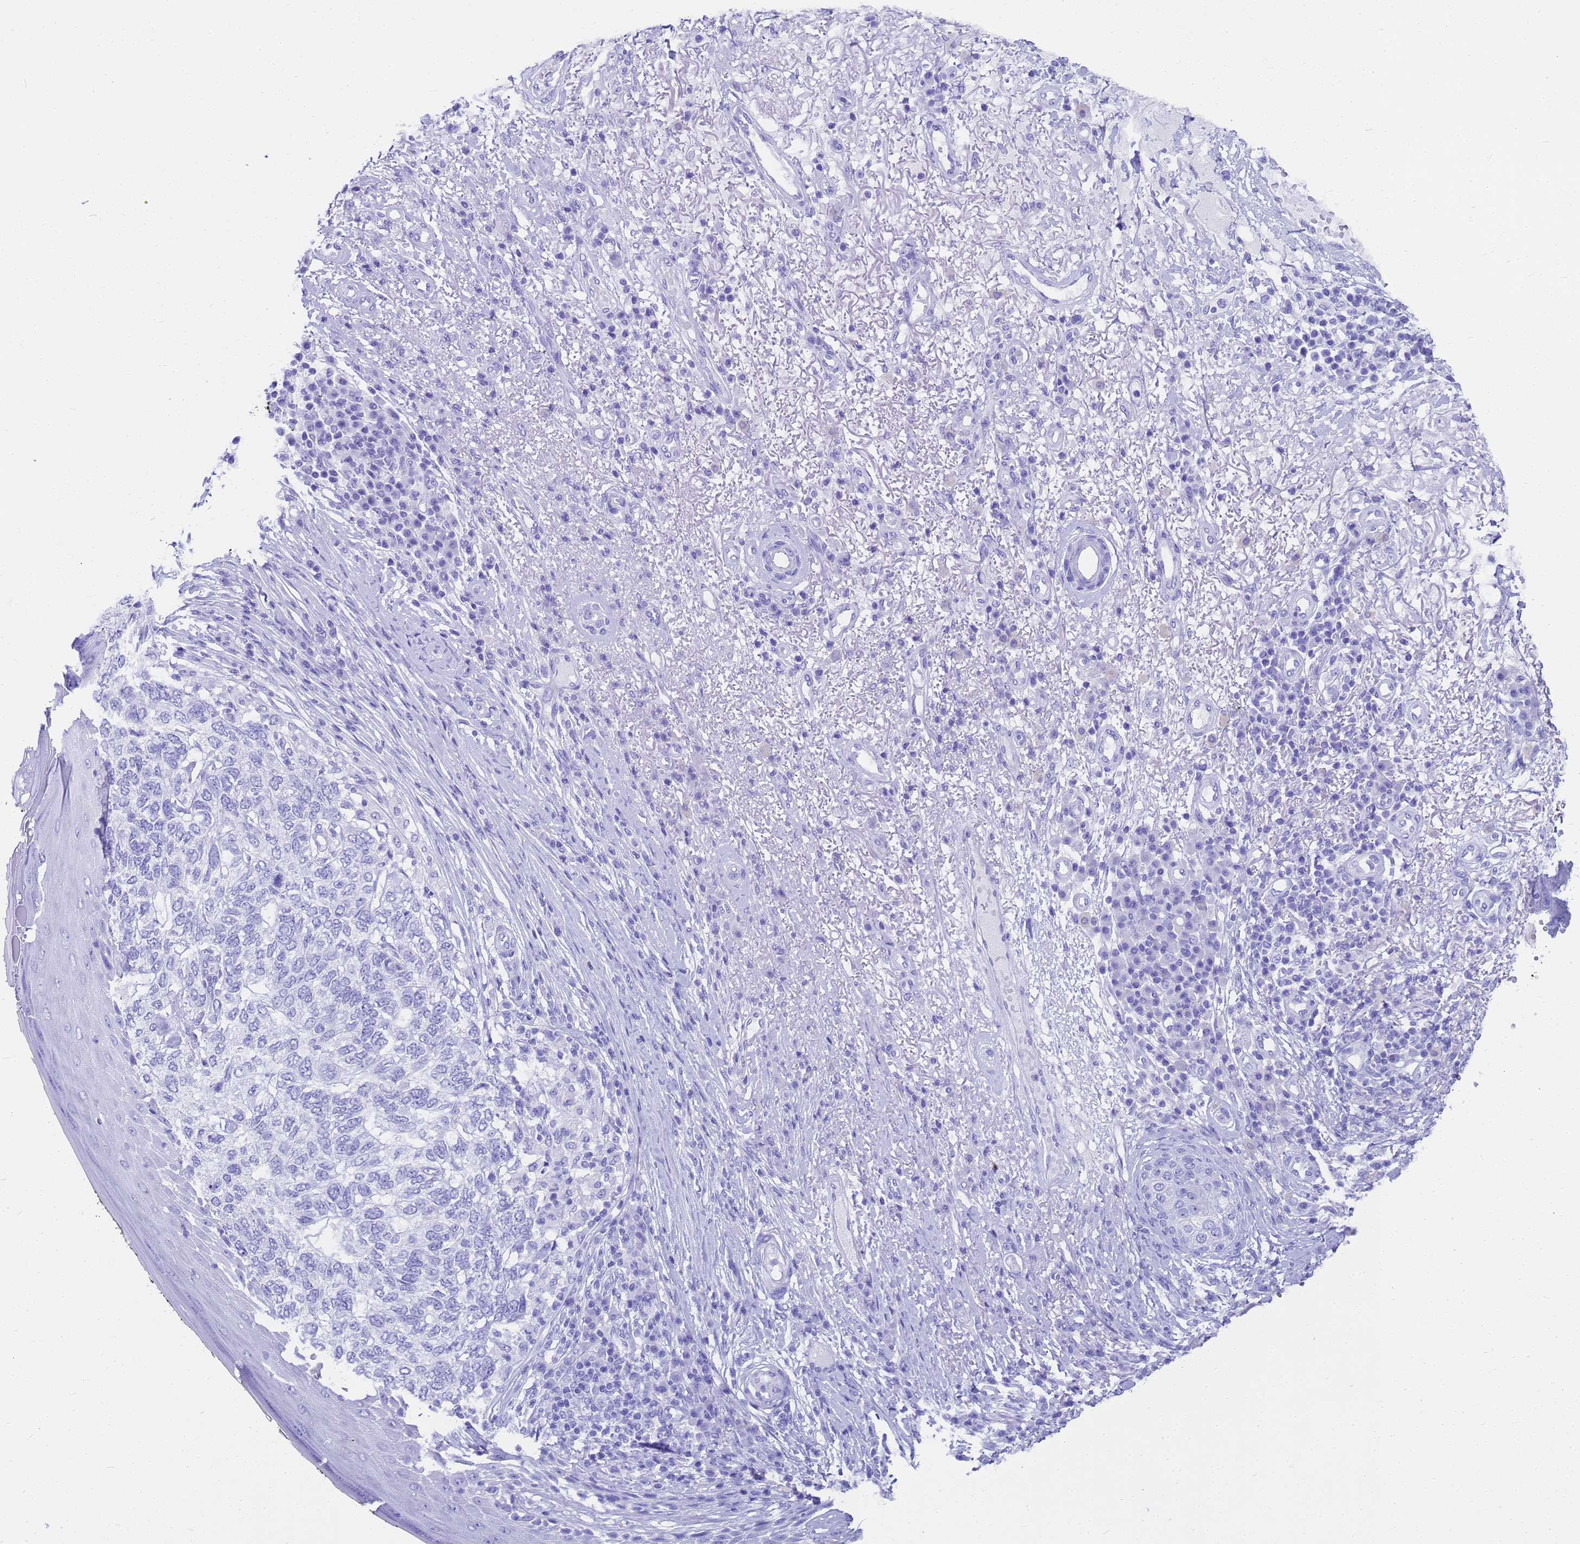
{"staining": {"intensity": "negative", "quantity": "none", "location": "none"}, "tissue": "skin cancer", "cell_type": "Tumor cells", "image_type": "cancer", "snomed": [{"axis": "morphology", "description": "Basal cell carcinoma"}, {"axis": "topography", "description": "Skin"}], "caption": "DAB immunohistochemical staining of human skin cancer exhibits no significant staining in tumor cells.", "gene": "MS4A13", "patient": {"sex": "female", "age": 65}}